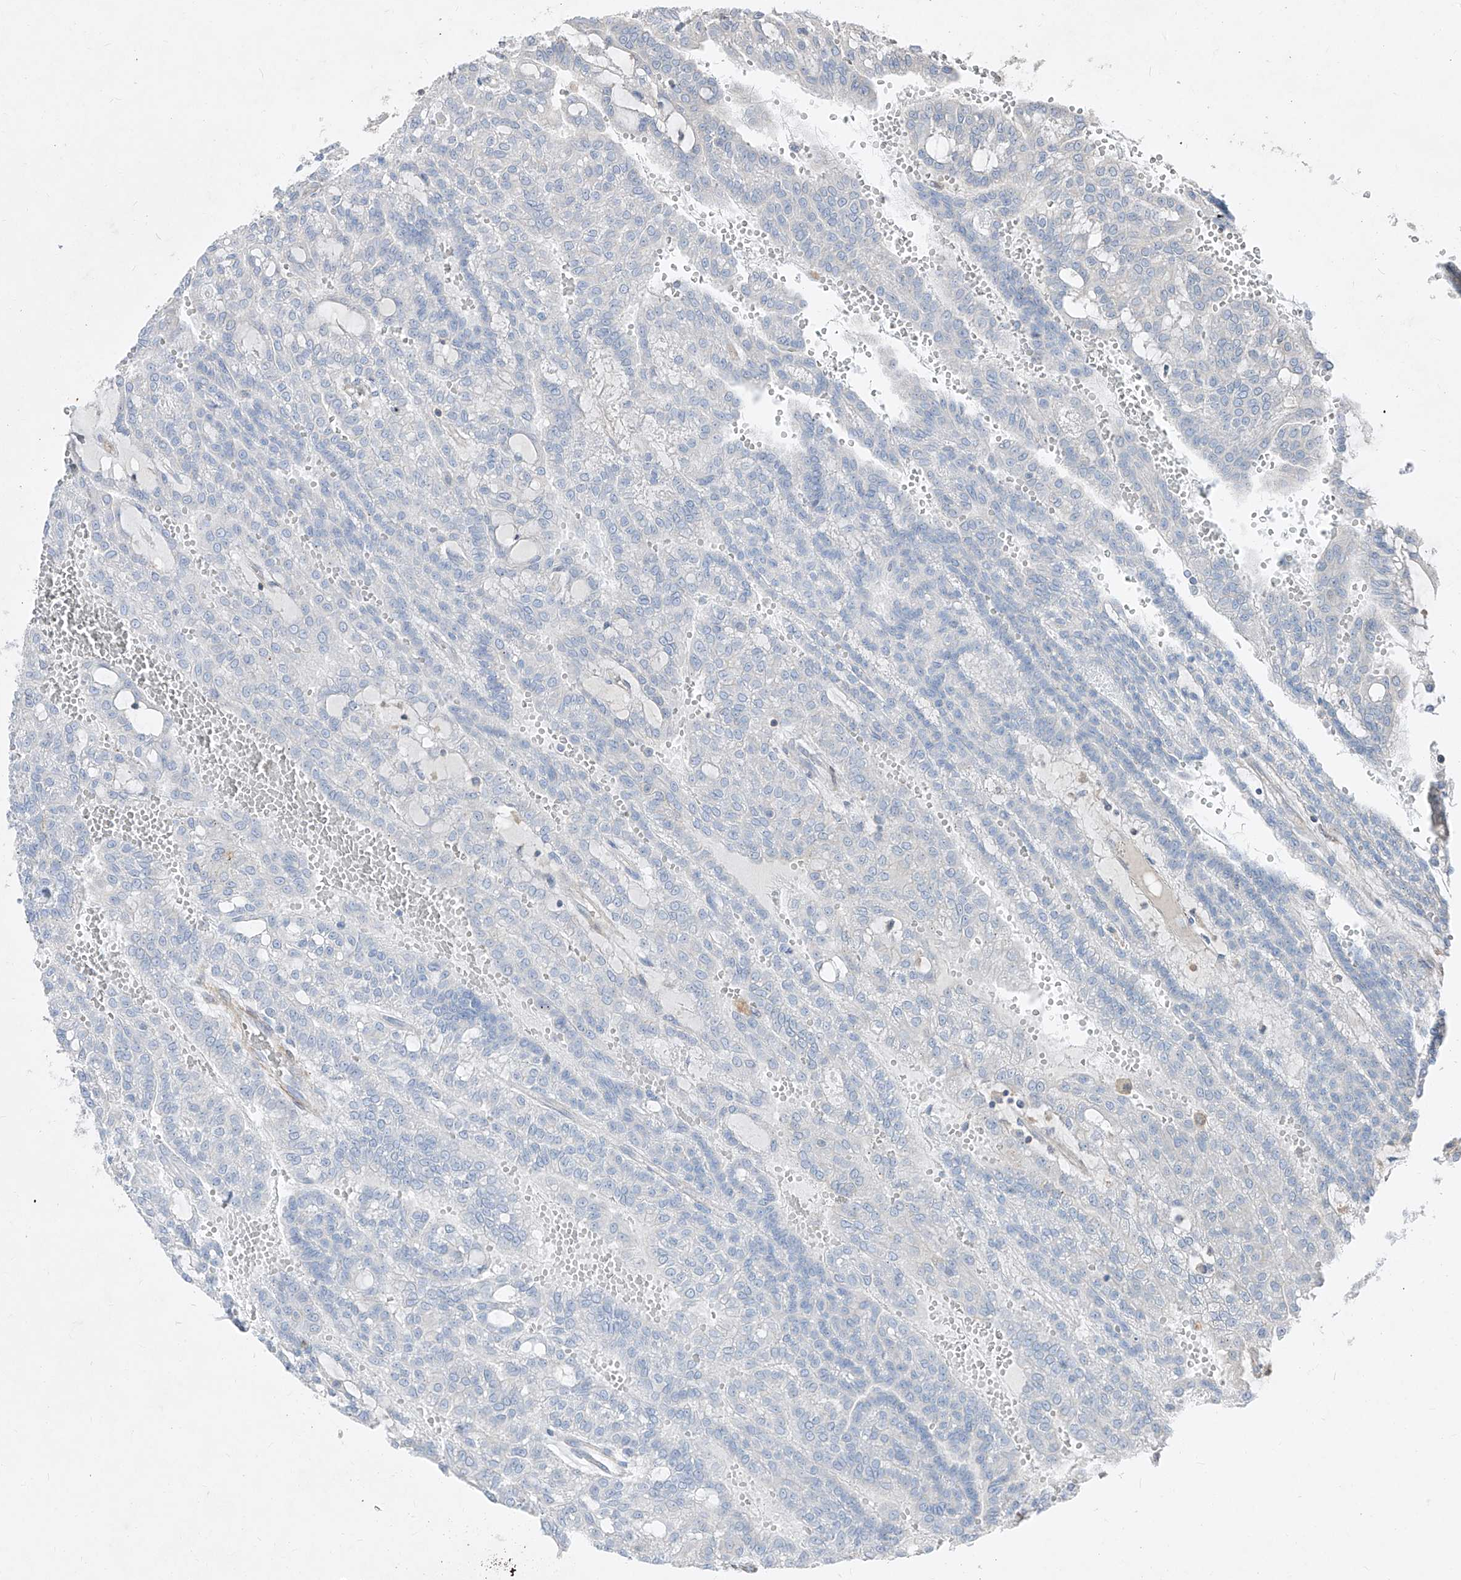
{"staining": {"intensity": "negative", "quantity": "none", "location": "none"}, "tissue": "renal cancer", "cell_type": "Tumor cells", "image_type": "cancer", "snomed": [{"axis": "morphology", "description": "Adenocarcinoma, NOS"}, {"axis": "topography", "description": "Kidney"}], "caption": "Immunohistochemistry image of renal adenocarcinoma stained for a protein (brown), which demonstrates no positivity in tumor cells. (Stains: DAB (3,3'-diaminobenzidine) IHC with hematoxylin counter stain, Microscopy: brightfield microscopy at high magnification).", "gene": "UFD1", "patient": {"sex": "male", "age": 63}}